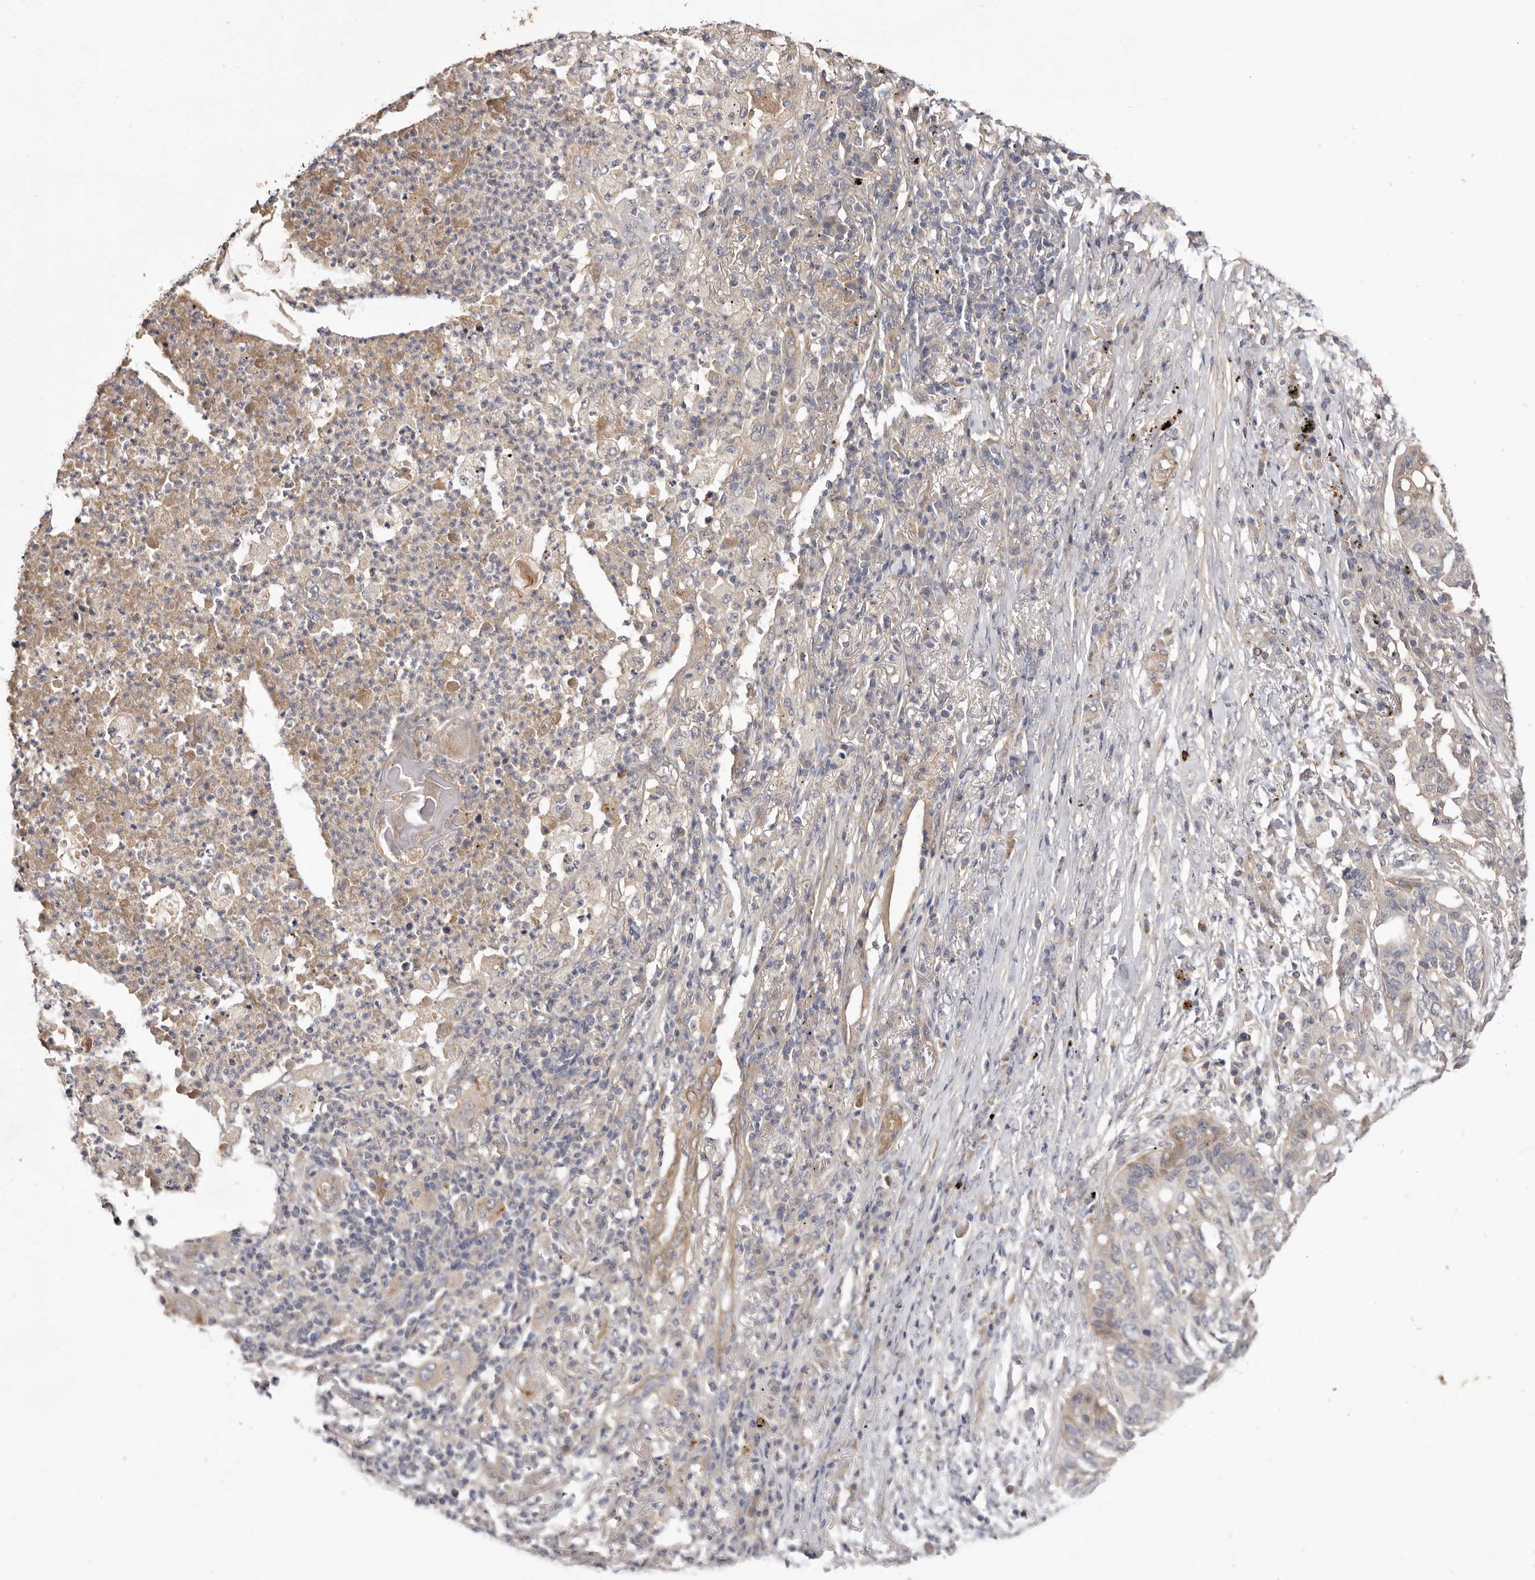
{"staining": {"intensity": "weak", "quantity": "<25%", "location": "cytoplasmic/membranous"}, "tissue": "lung cancer", "cell_type": "Tumor cells", "image_type": "cancer", "snomed": [{"axis": "morphology", "description": "Squamous cell carcinoma, NOS"}, {"axis": "topography", "description": "Lung"}], "caption": "Image shows no significant protein positivity in tumor cells of lung squamous cell carcinoma.", "gene": "ADAMTS9", "patient": {"sex": "female", "age": 63}}